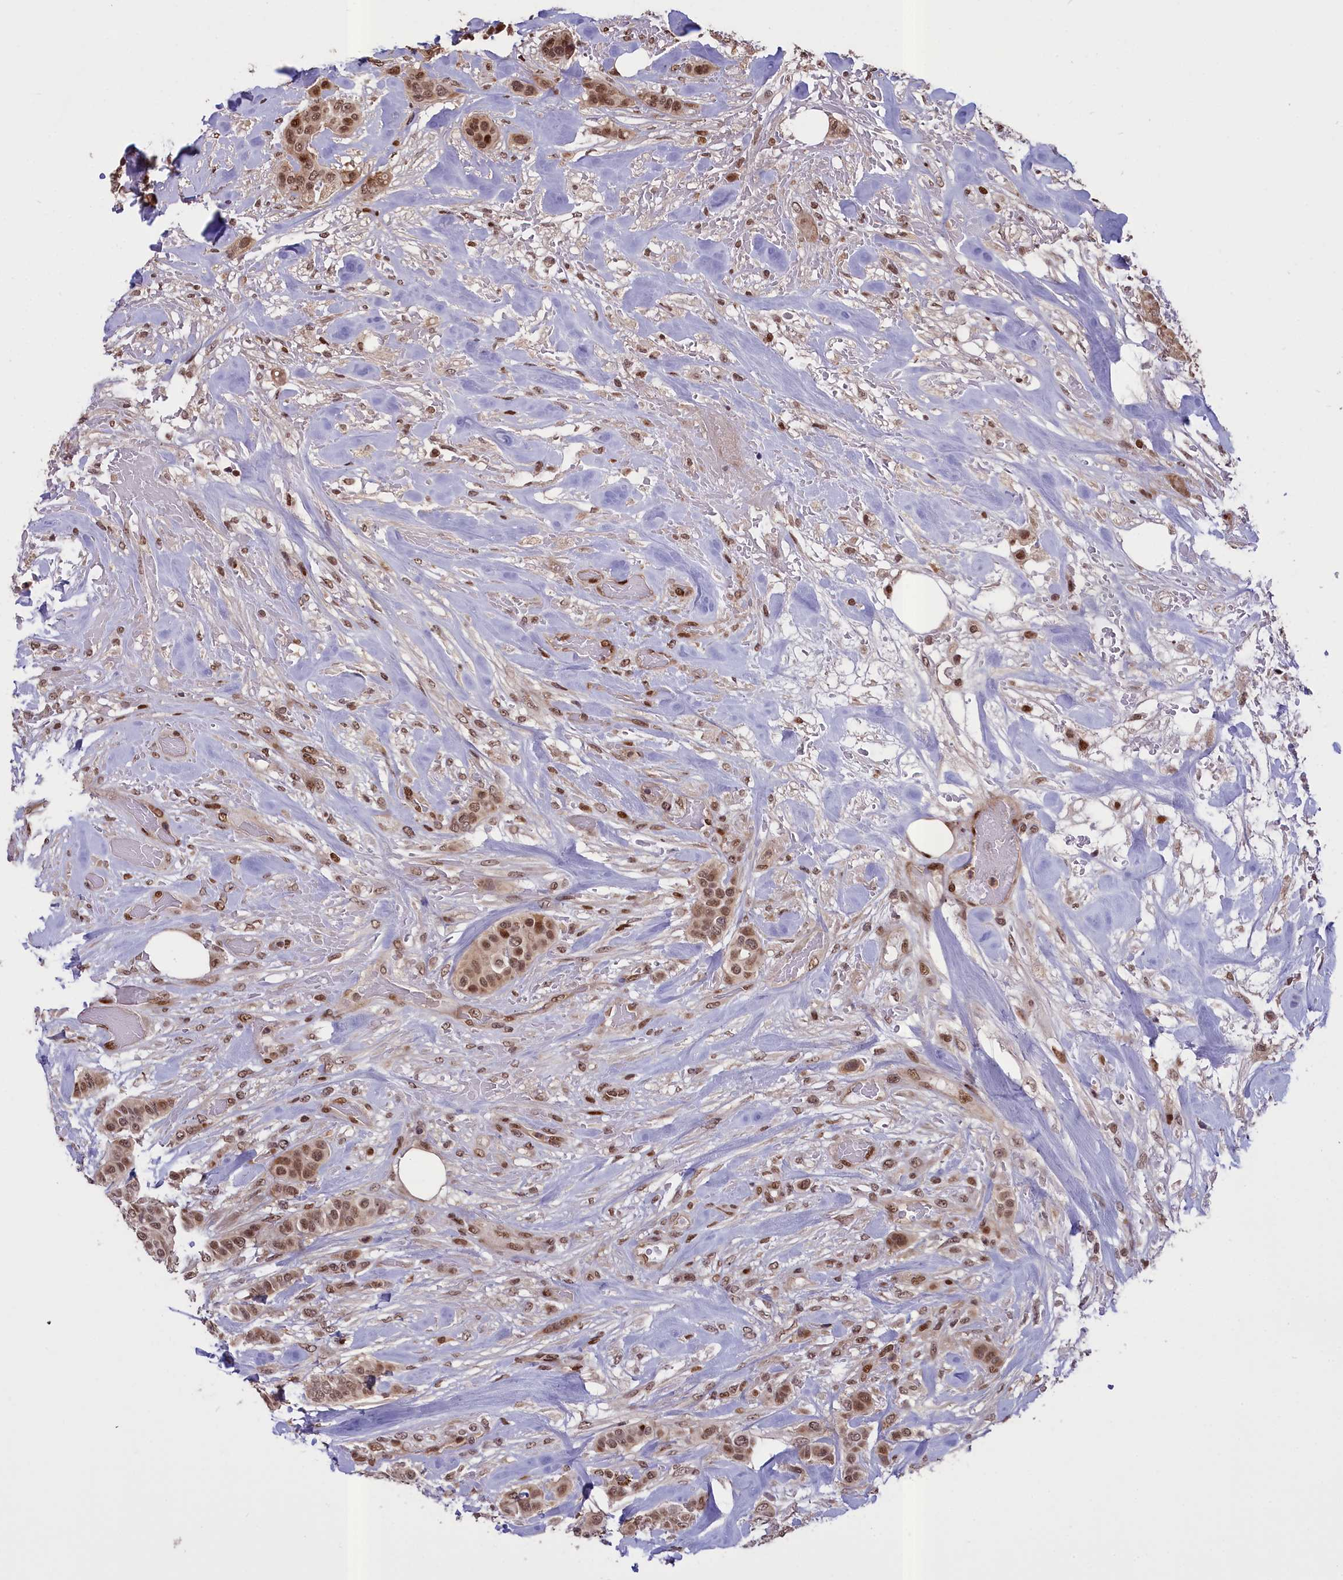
{"staining": {"intensity": "moderate", "quantity": ">75%", "location": "nuclear"}, "tissue": "breast cancer", "cell_type": "Tumor cells", "image_type": "cancer", "snomed": [{"axis": "morphology", "description": "Lobular carcinoma"}, {"axis": "topography", "description": "Breast"}], "caption": "This histopathology image demonstrates immunohistochemistry staining of breast cancer, with medium moderate nuclear positivity in approximately >75% of tumor cells.", "gene": "RELB", "patient": {"sex": "female", "age": 51}}